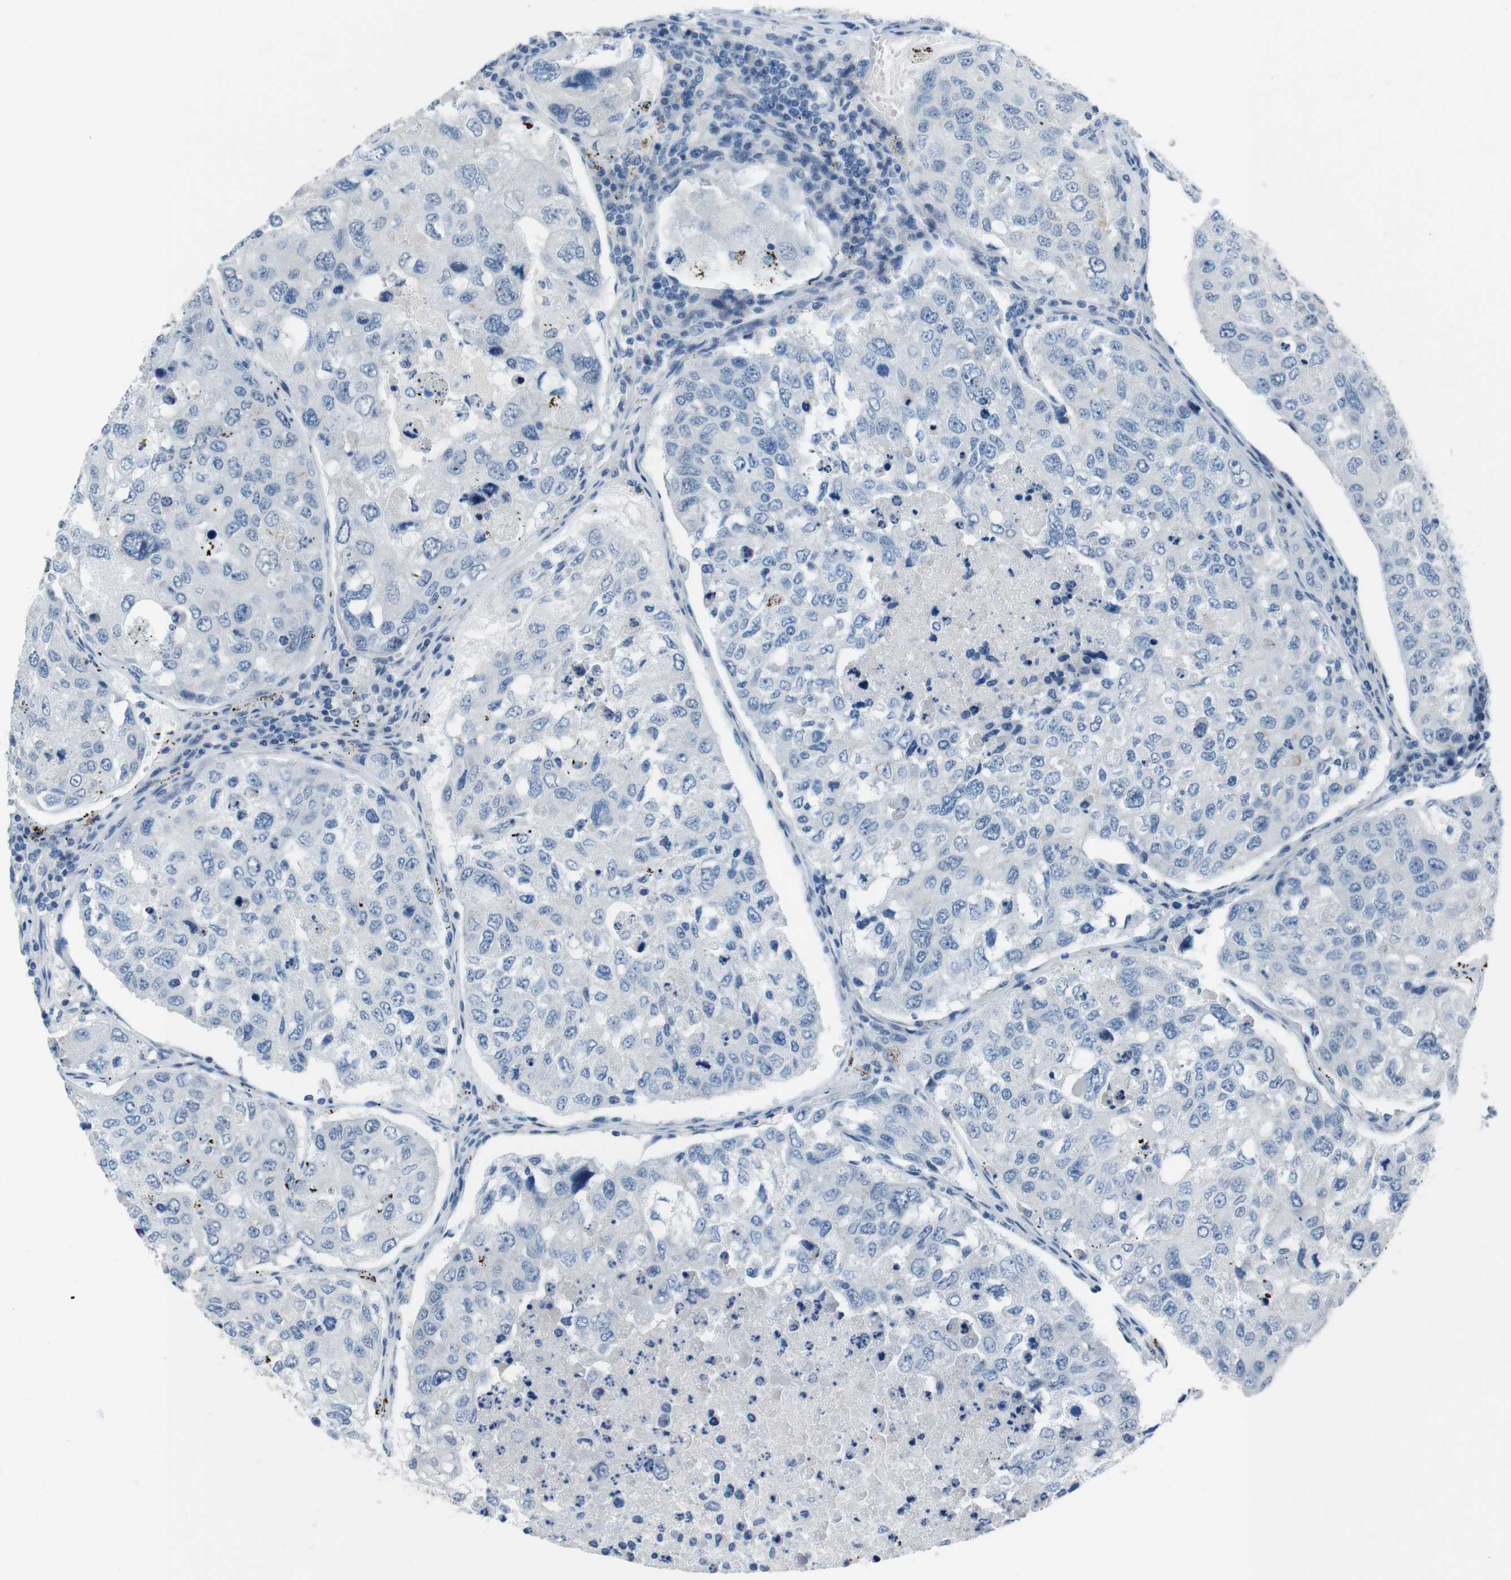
{"staining": {"intensity": "negative", "quantity": "none", "location": "none"}, "tissue": "urothelial cancer", "cell_type": "Tumor cells", "image_type": "cancer", "snomed": [{"axis": "morphology", "description": "Urothelial carcinoma, High grade"}, {"axis": "topography", "description": "Lymph node"}, {"axis": "topography", "description": "Urinary bladder"}], "caption": "The immunohistochemistry photomicrograph has no significant positivity in tumor cells of high-grade urothelial carcinoma tissue.", "gene": "HRH2", "patient": {"sex": "male", "age": 51}}